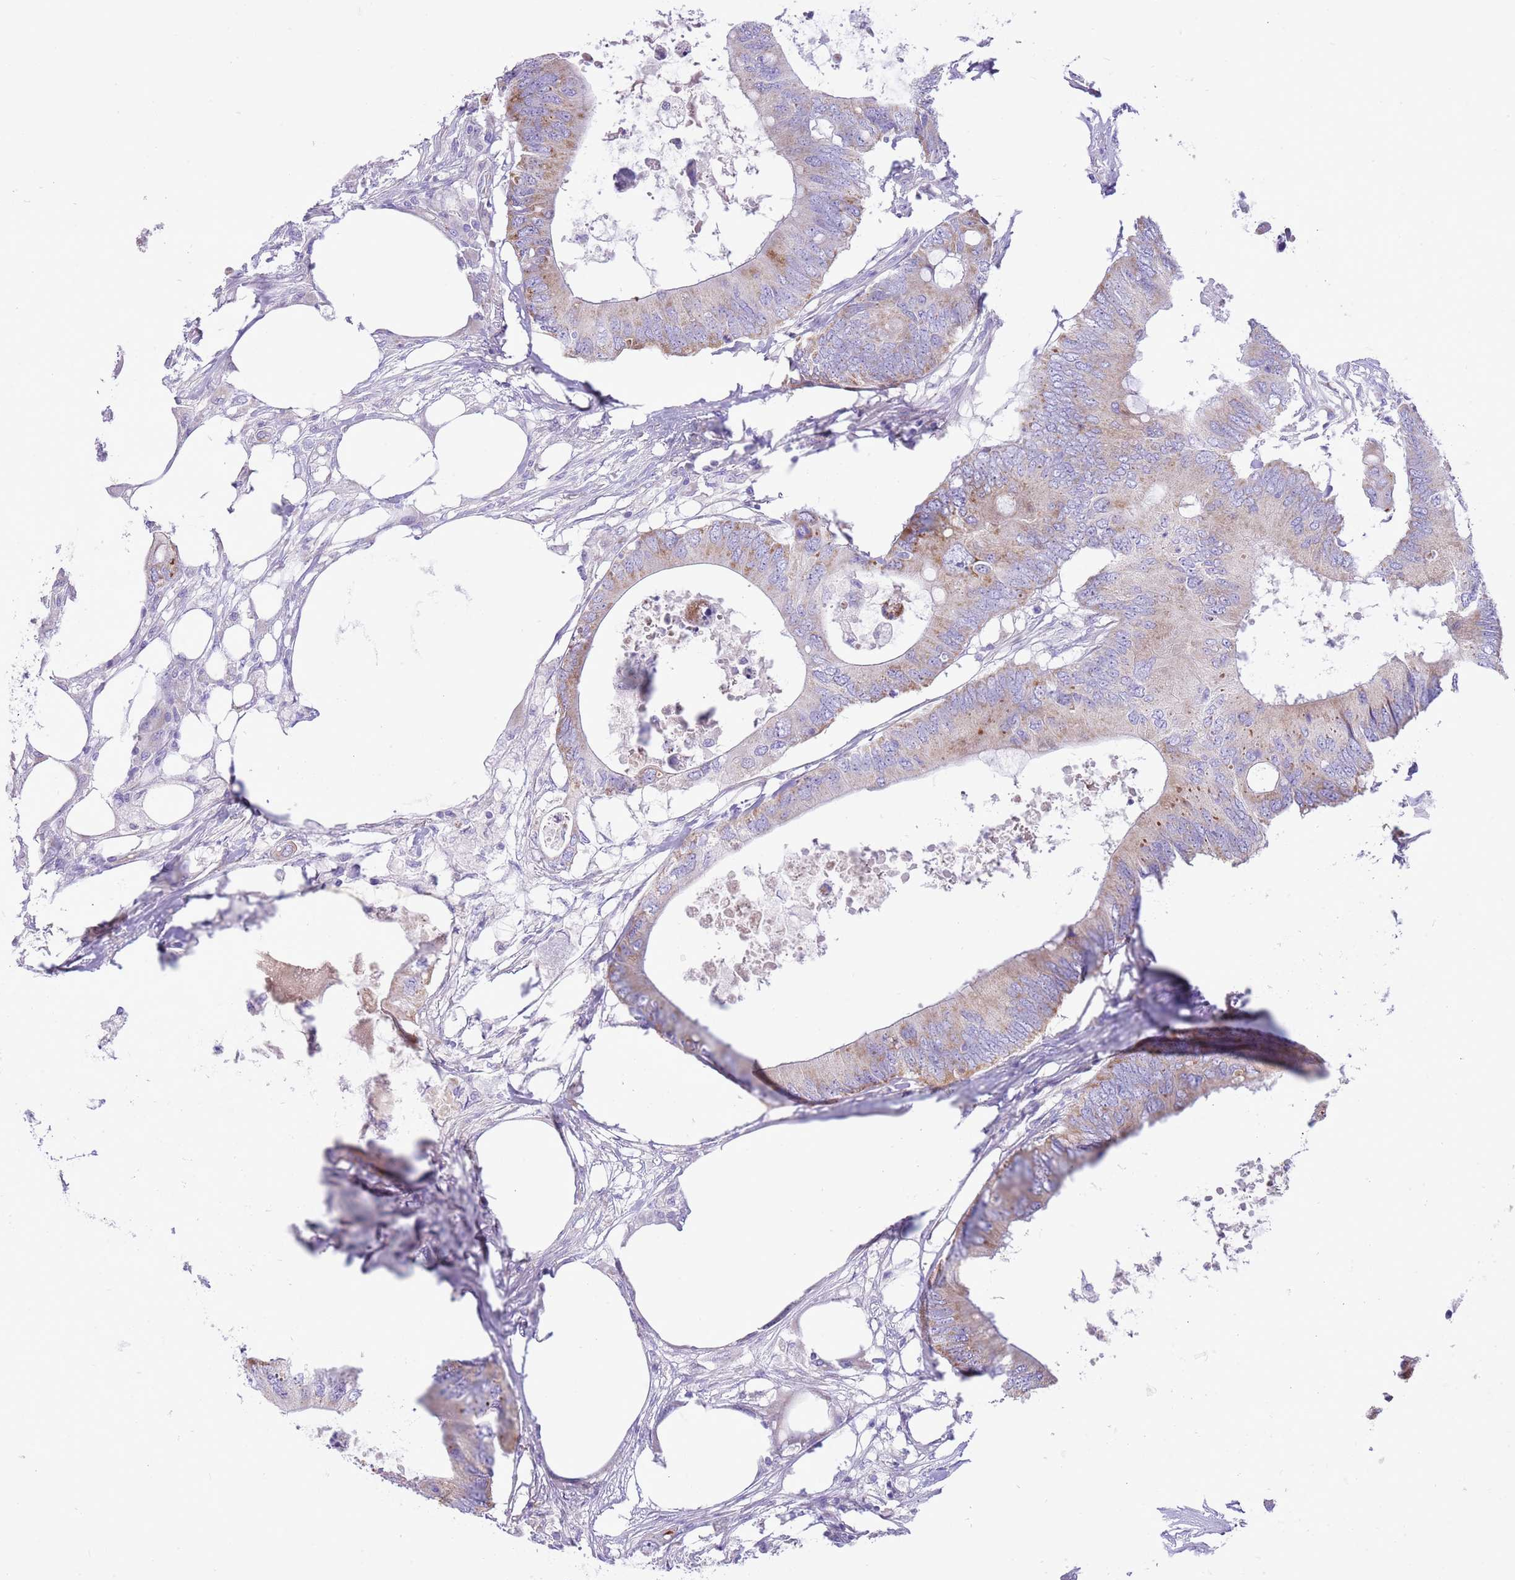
{"staining": {"intensity": "weak", "quantity": "25%-75%", "location": "cytoplasmic/membranous"}, "tissue": "colorectal cancer", "cell_type": "Tumor cells", "image_type": "cancer", "snomed": [{"axis": "morphology", "description": "Adenocarcinoma, NOS"}, {"axis": "topography", "description": "Colon"}], "caption": "A micrograph of colorectal cancer (adenocarcinoma) stained for a protein reveals weak cytoplasmic/membranous brown staining in tumor cells.", "gene": "OAZ2", "patient": {"sex": "male", "age": 71}}